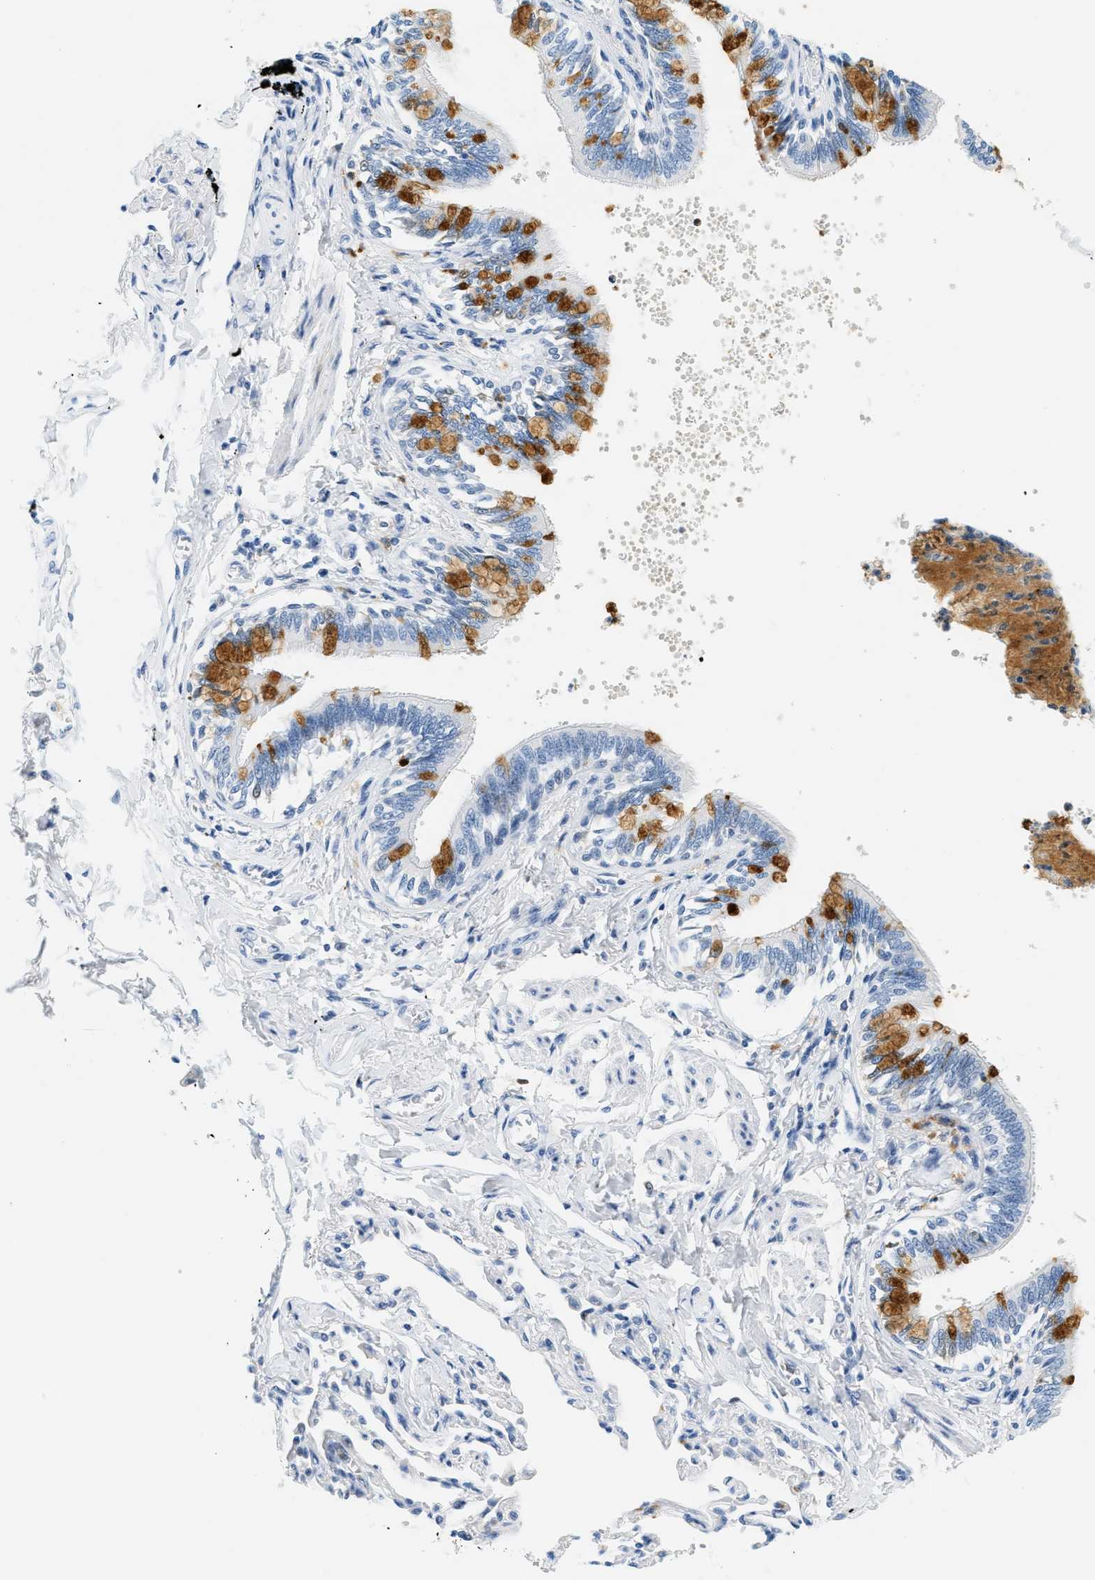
{"staining": {"intensity": "strong", "quantity": "<25%", "location": "cytoplasmic/membranous"}, "tissue": "bronchus", "cell_type": "Respiratory epithelial cells", "image_type": "normal", "snomed": [{"axis": "morphology", "description": "Normal tissue, NOS"}, {"axis": "topography", "description": "Lung"}], "caption": "A histopathology image of bronchus stained for a protein demonstrates strong cytoplasmic/membranous brown staining in respiratory epithelial cells.", "gene": "LCN2", "patient": {"sex": "male", "age": 64}}